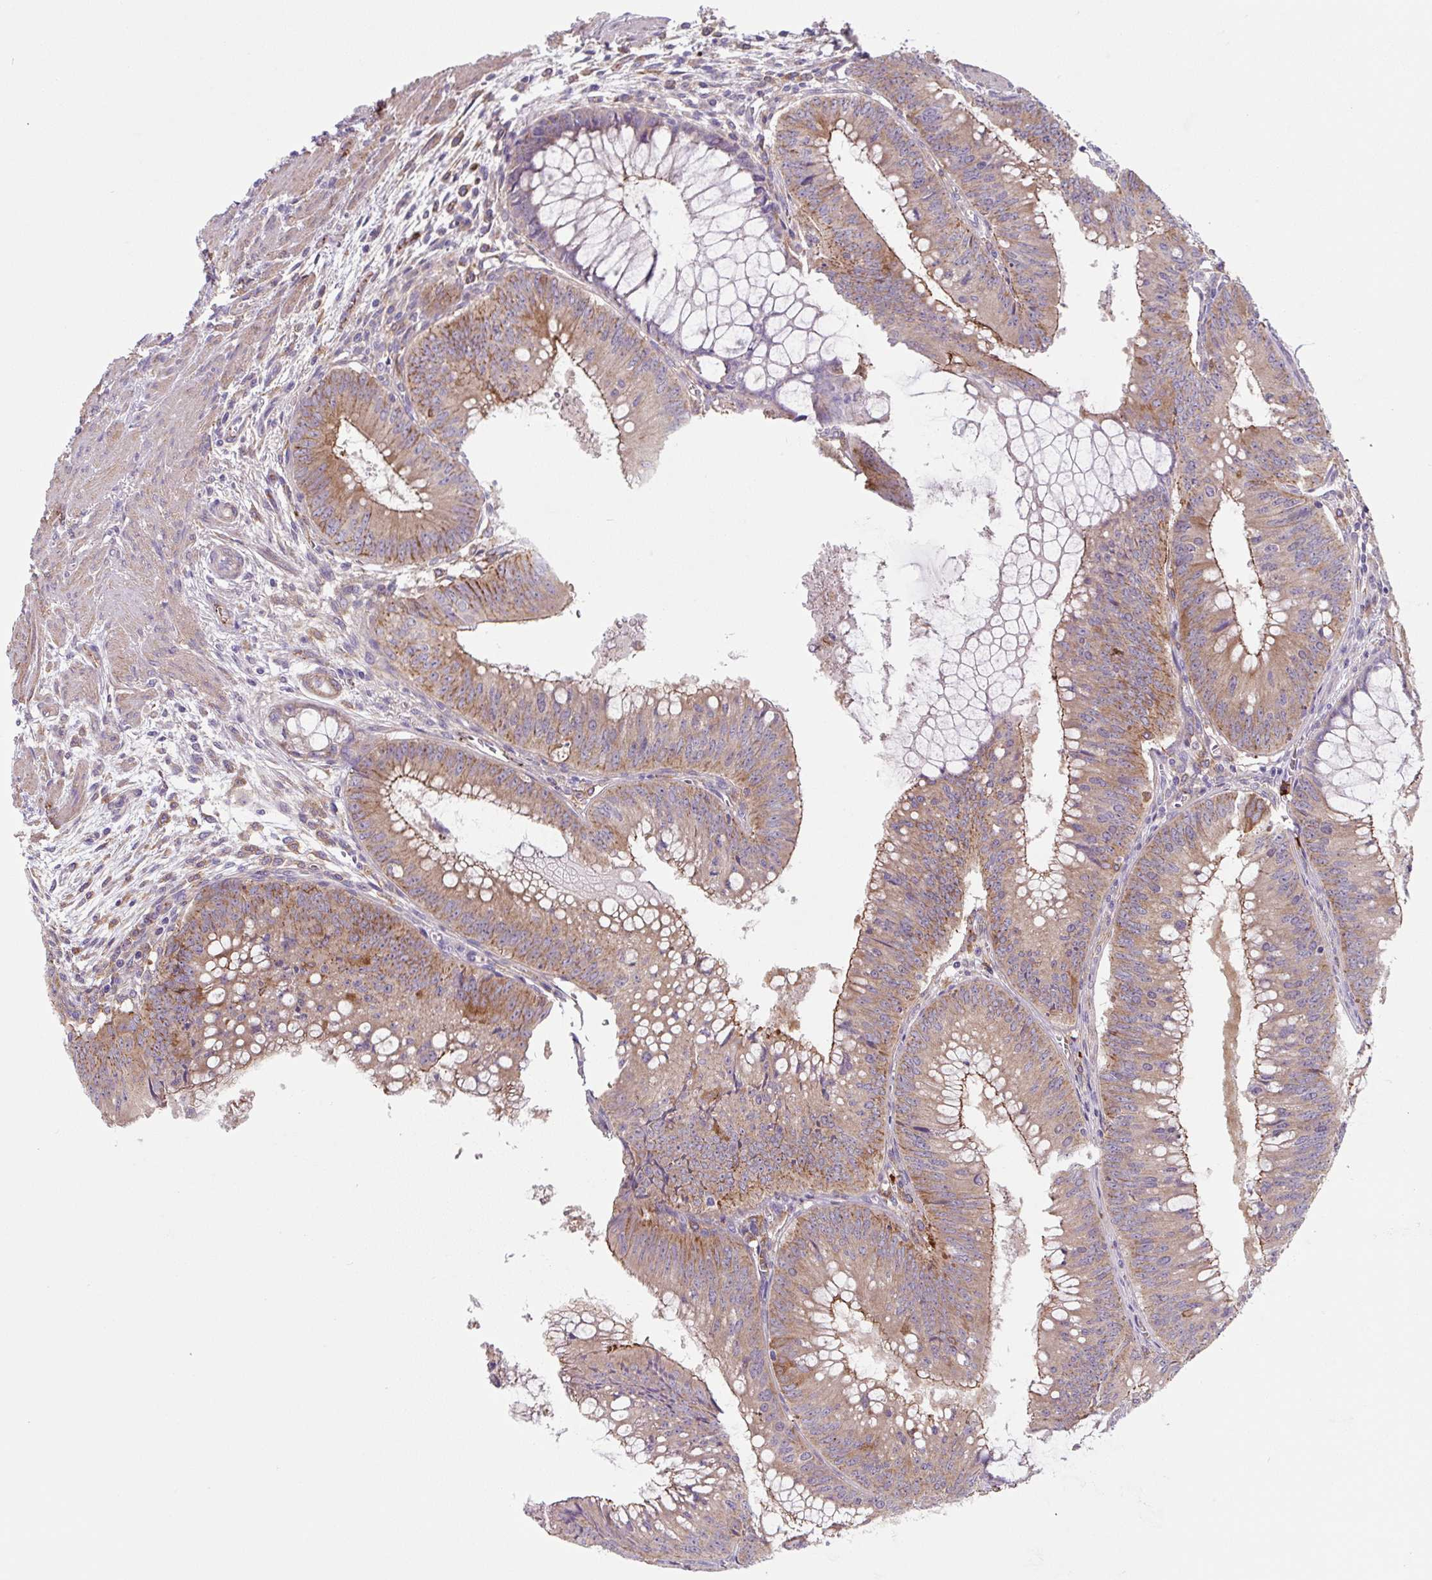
{"staining": {"intensity": "moderate", "quantity": ">75%", "location": "cytoplasmic/membranous"}, "tissue": "colorectal cancer", "cell_type": "Tumor cells", "image_type": "cancer", "snomed": [{"axis": "morphology", "description": "Adenocarcinoma, NOS"}, {"axis": "topography", "description": "Rectum"}], "caption": "High-magnification brightfield microscopy of adenocarcinoma (colorectal) stained with DAB (brown) and counterstained with hematoxylin (blue). tumor cells exhibit moderate cytoplasmic/membranous expression is identified in about>75% of cells.", "gene": "DHFR2", "patient": {"sex": "female", "age": 72}}